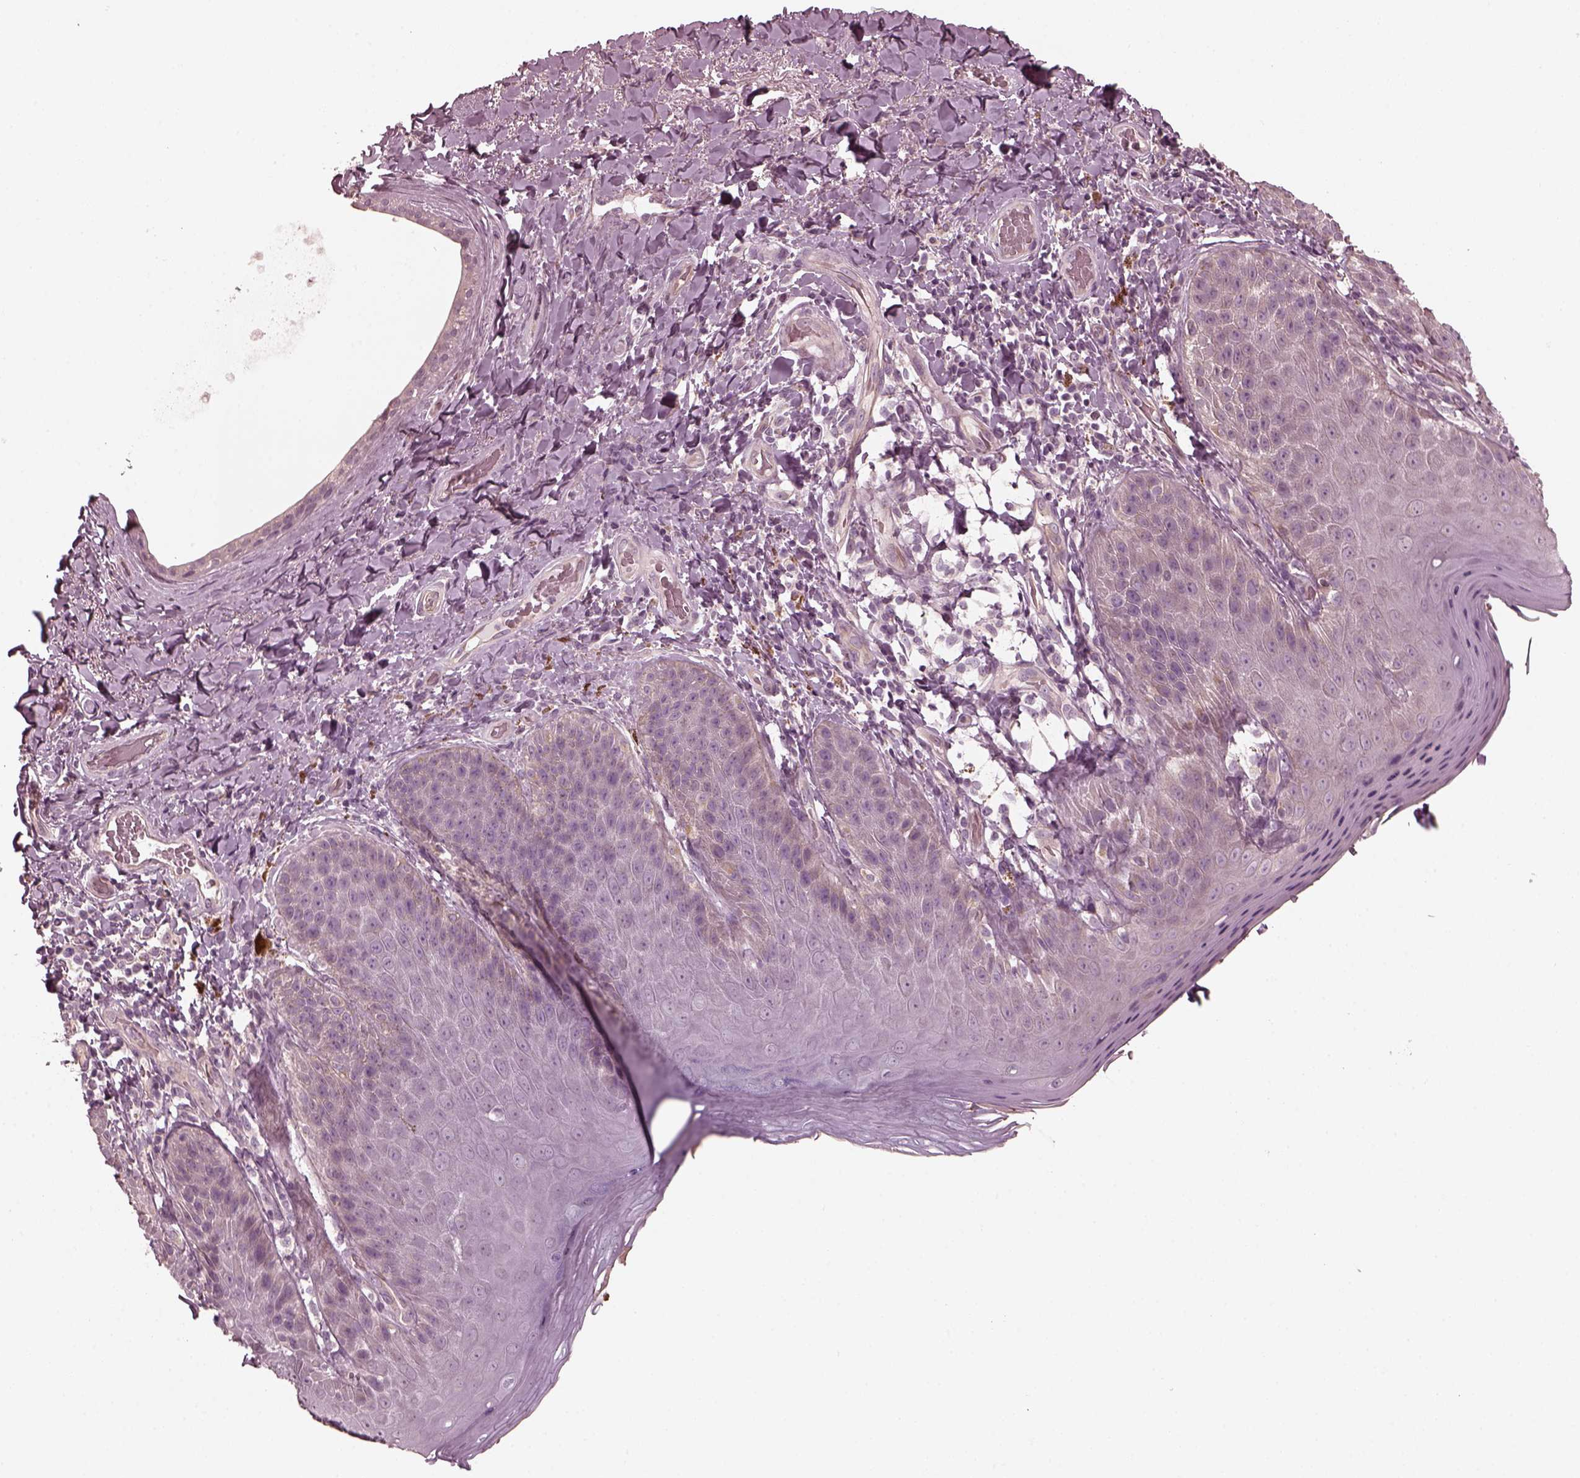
{"staining": {"intensity": "negative", "quantity": "none", "location": "none"}, "tissue": "skin", "cell_type": "Epidermal cells", "image_type": "normal", "snomed": [{"axis": "morphology", "description": "Normal tissue, NOS"}, {"axis": "topography", "description": "Anal"}], "caption": "Epidermal cells show no significant positivity in unremarkable skin. The staining is performed using DAB (3,3'-diaminobenzidine) brown chromogen with nuclei counter-stained in using hematoxylin.", "gene": "KIF6", "patient": {"sex": "male", "age": 53}}